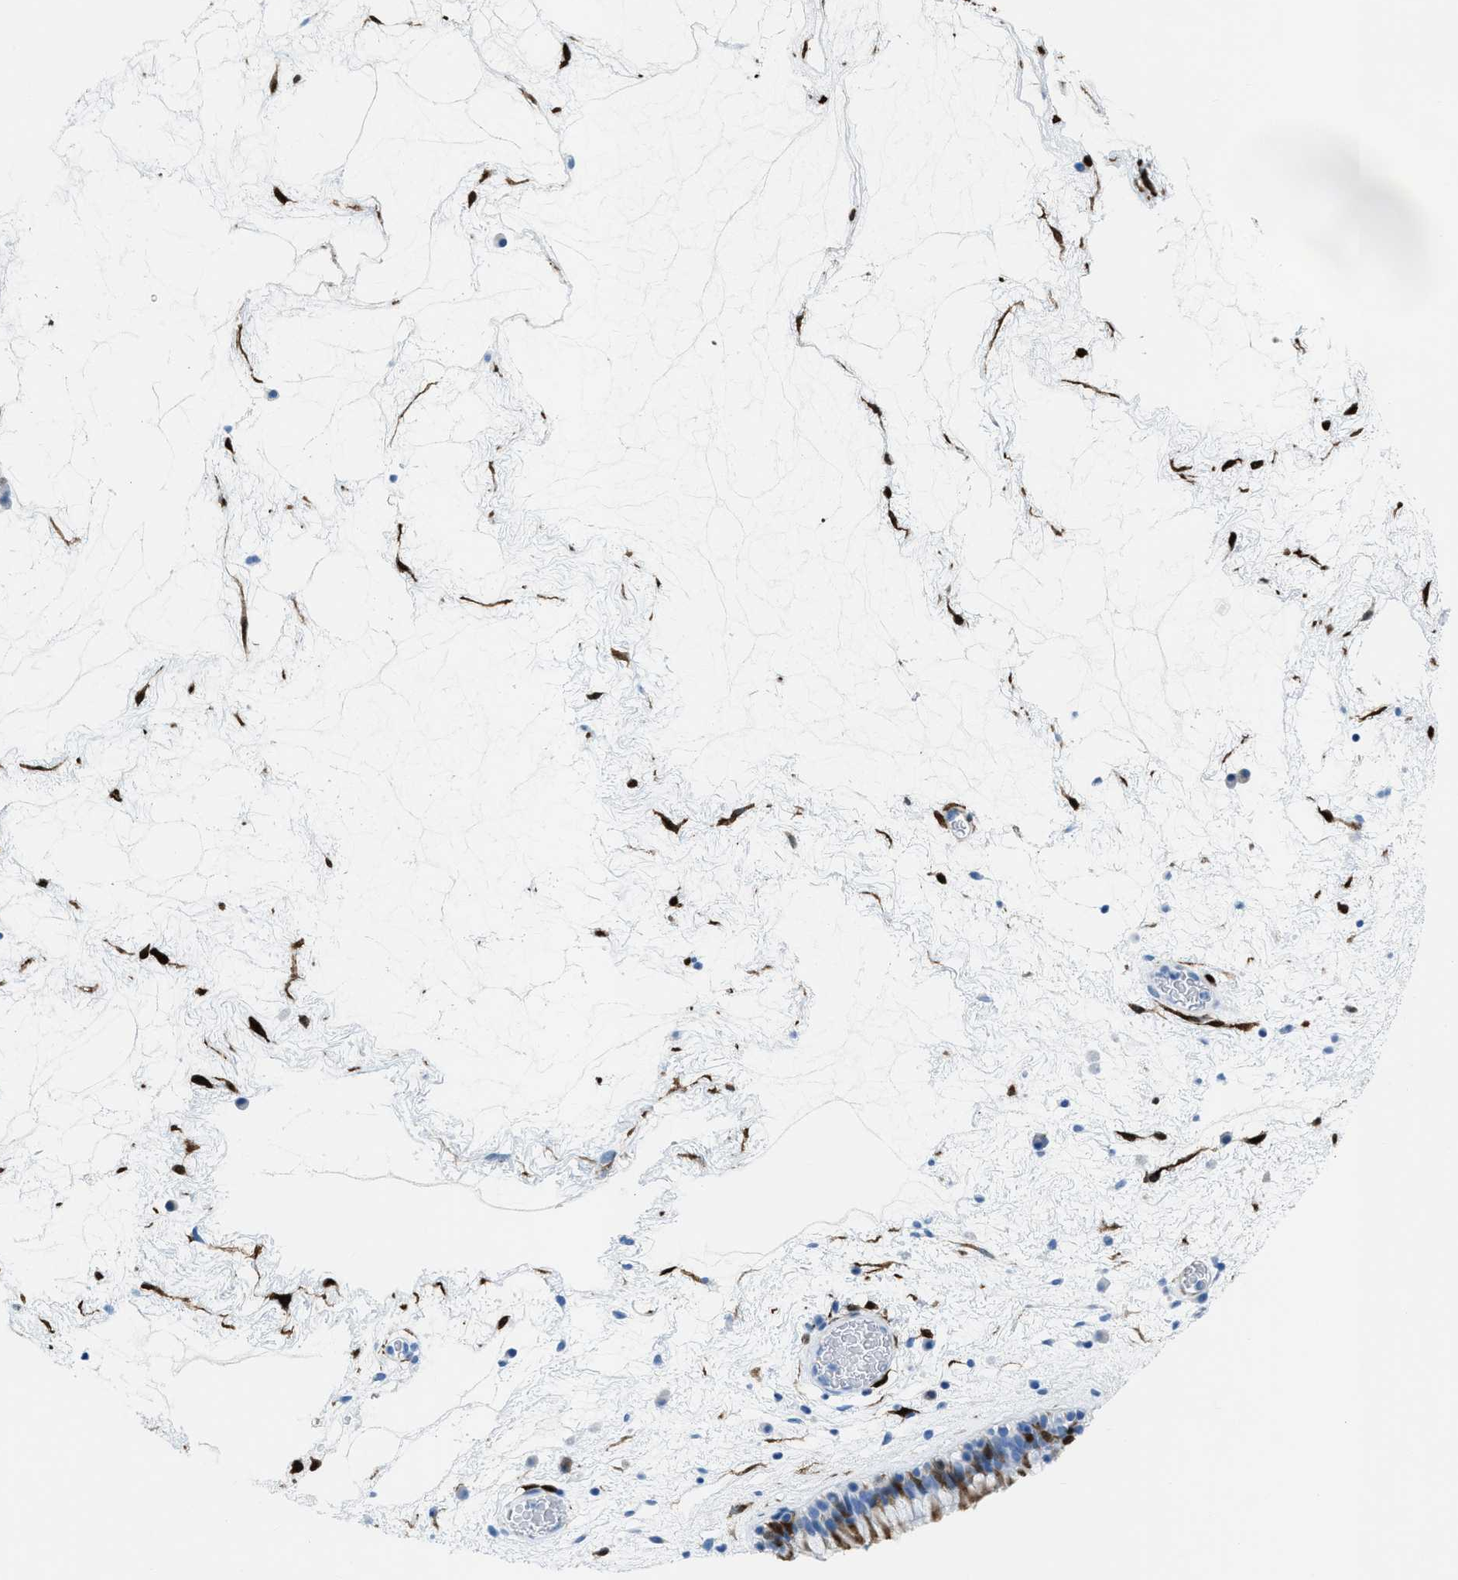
{"staining": {"intensity": "moderate", "quantity": "<25%", "location": "cytoplasmic/membranous"}, "tissue": "nasopharynx", "cell_type": "Respiratory epithelial cells", "image_type": "normal", "snomed": [{"axis": "morphology", "description": "Normal tissue, NOS"}, {"axis": "morphology", "description": "Inflammation, NOS"}, {"axis": "topography", "description": "Nasopharynx"}], "caption": "Moderate cytoplasmic/membranous positivity for a protein is seen in about <25% of respiratory epithelial cells of unremarkable nasopharynx using immunohistochemistry.", "gene": "CDKN2A", "patient": {"sex": "male", "age": 48}}